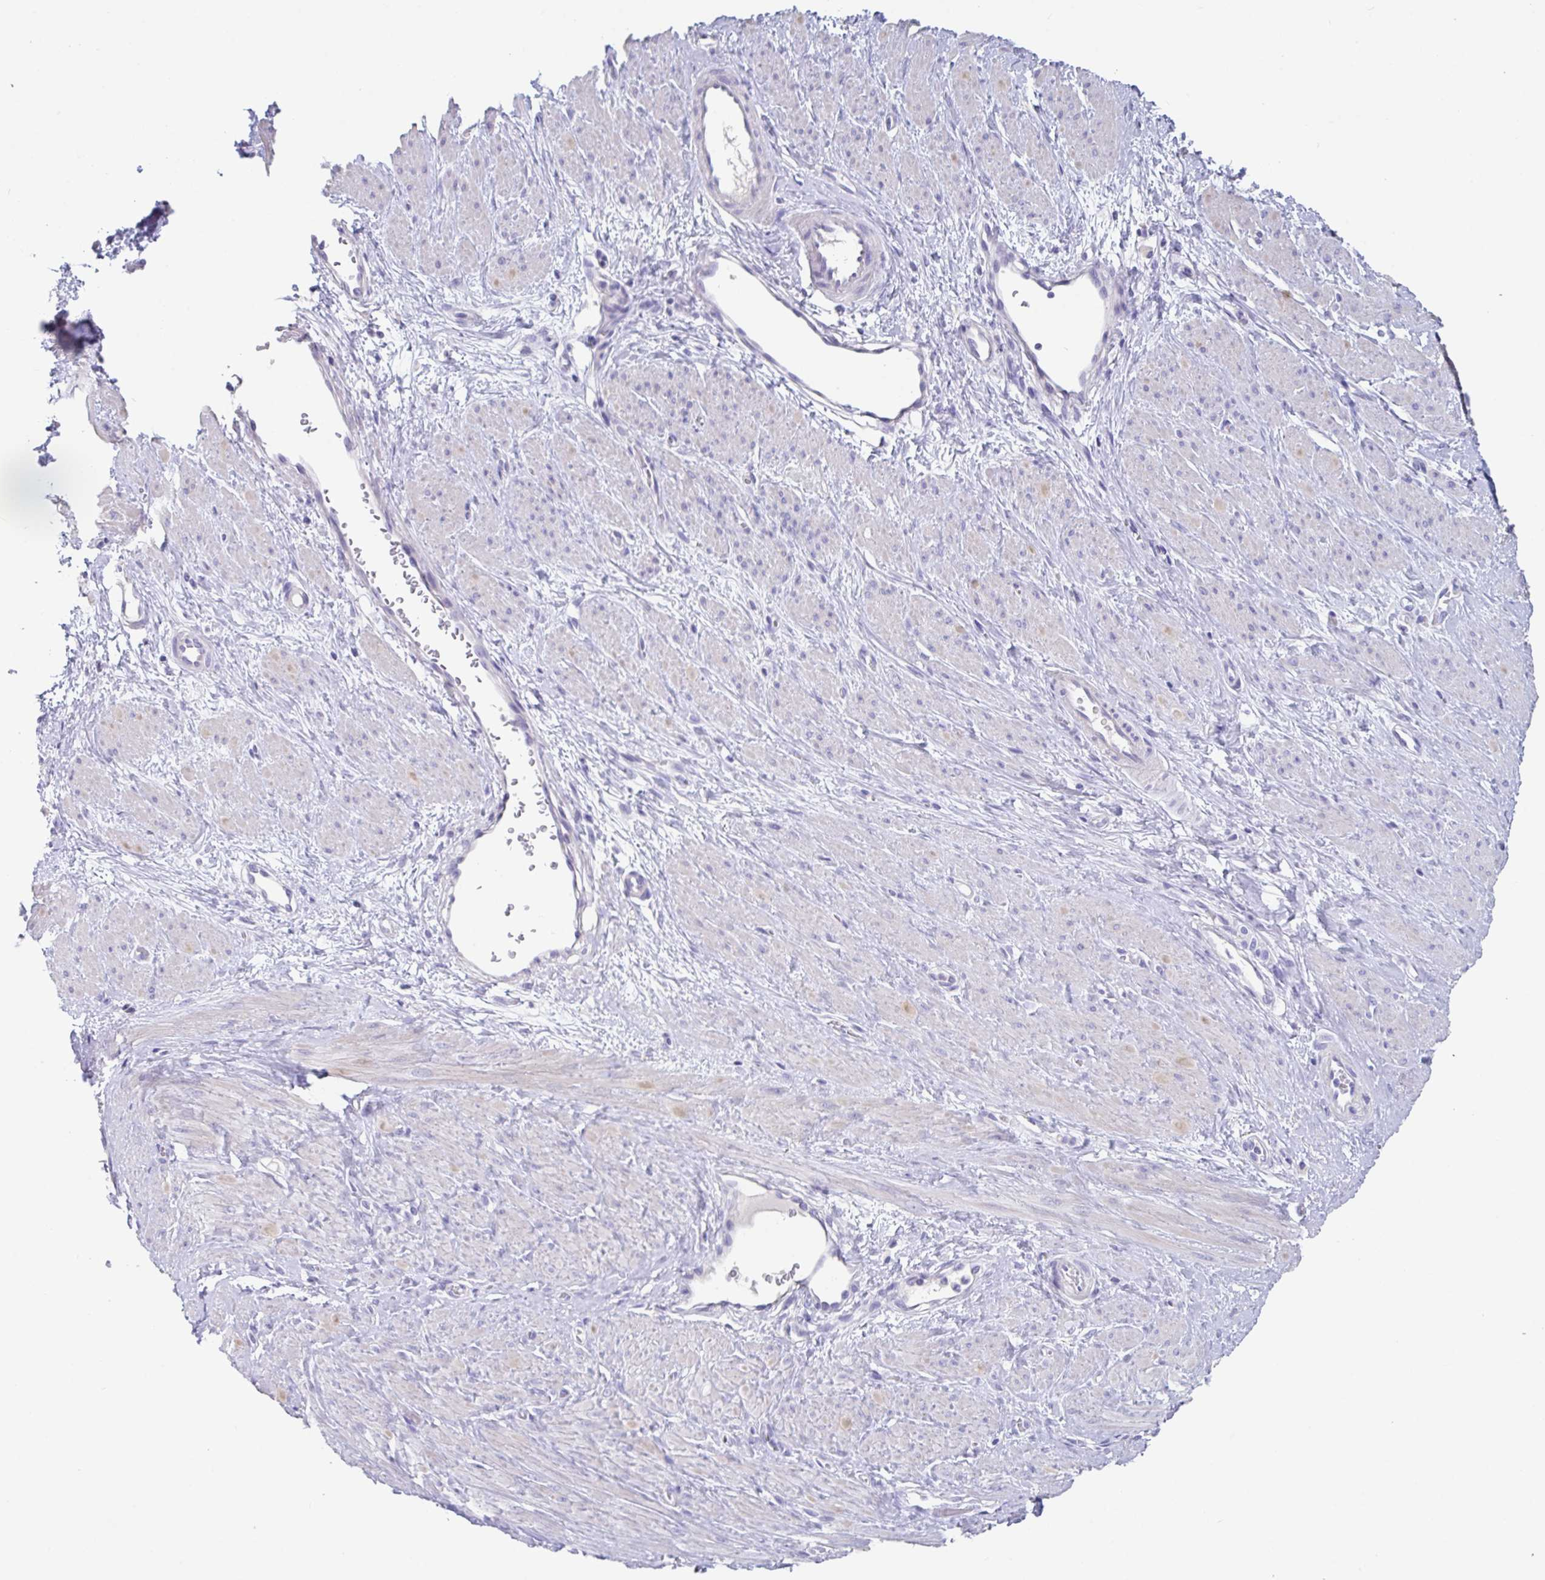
{"staining": {"intensity": "negative", "quantity": "none", "location": "none"}, "tissue": "smooth muscle", "cell_type": "Smooth muscle cells", "image_type": "normal", "snomed": [{"axis": "morphology", "description": "Normal tissue, NOS"}, {"axis": "topography", "description": "Smooth muscle"}, {"axis": "topography", "description": "Uterus"}], "caption": "Immunohistochemistry (IHC) histopathology image of normal smooth muscle: smooth muscle stained with DAB (3,3'-diaminobenzidine) reveals no significant protein staining in smooth muscle cells. (Immunohistochemistry, brightfield microscopy, high magnification).", "gene": "SLC44A4", "patient": {"sex": "female", "age": 39}}